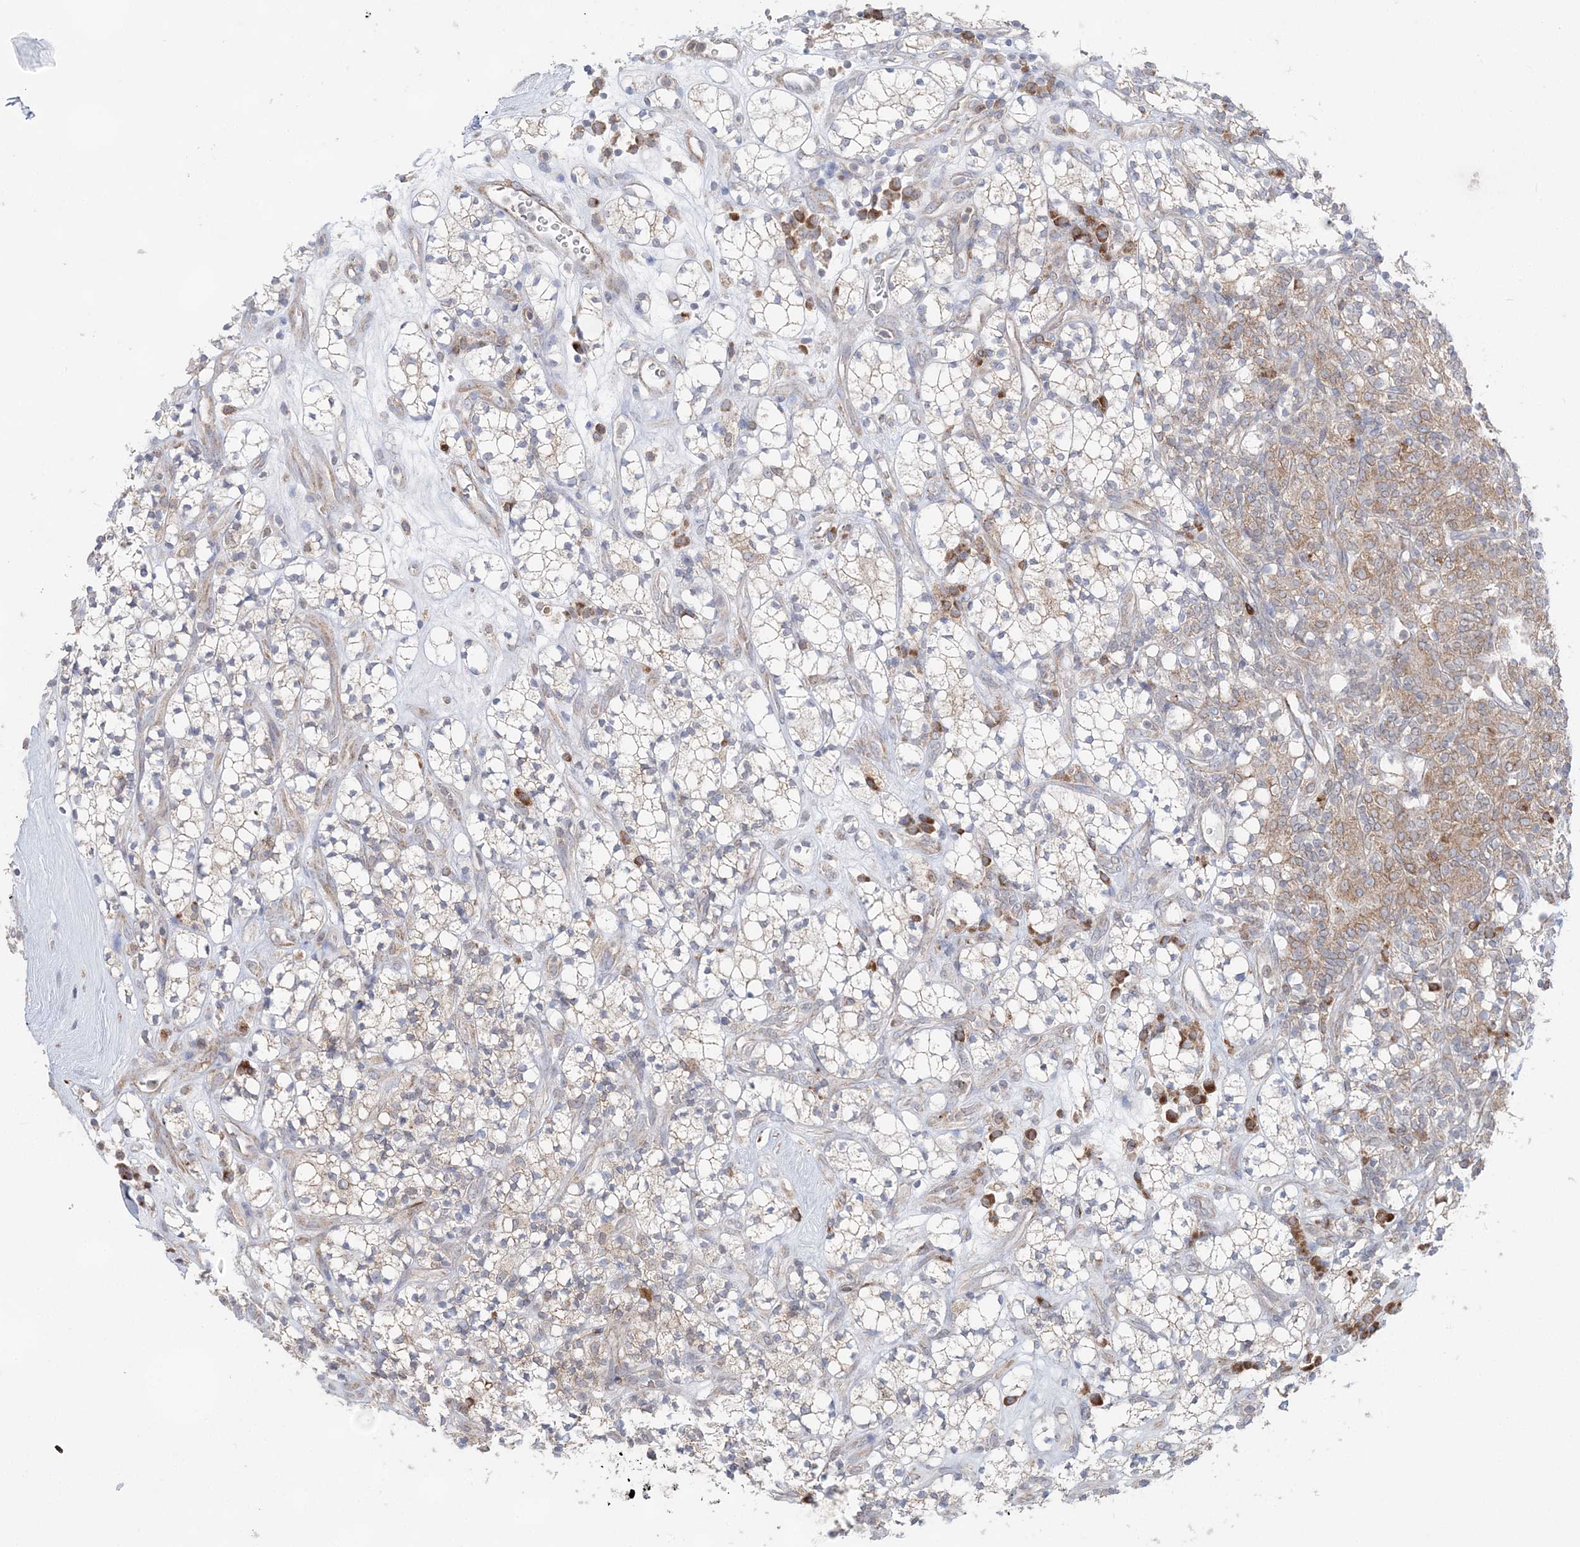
{"staining": {"intensity": "moderate", "quantity": "25%-75%", "location": "cytoplasmic/membranous"}, "tissue": "renal cancer", "cell_type": "Tumor cells", "image_type": "cancer", "snomed": [{"axis": "morphology", "description": "Adenocarcinoma, NOS"}, {"axis": "topography", "description": "Kidney"}], "caption": "A brown stain highlights moderate cytoplasmic/membranous staining of a protein in renal cancer tumor cells.", "gene": "TMED10", "patient": {"sex": "male", "age": 77}}